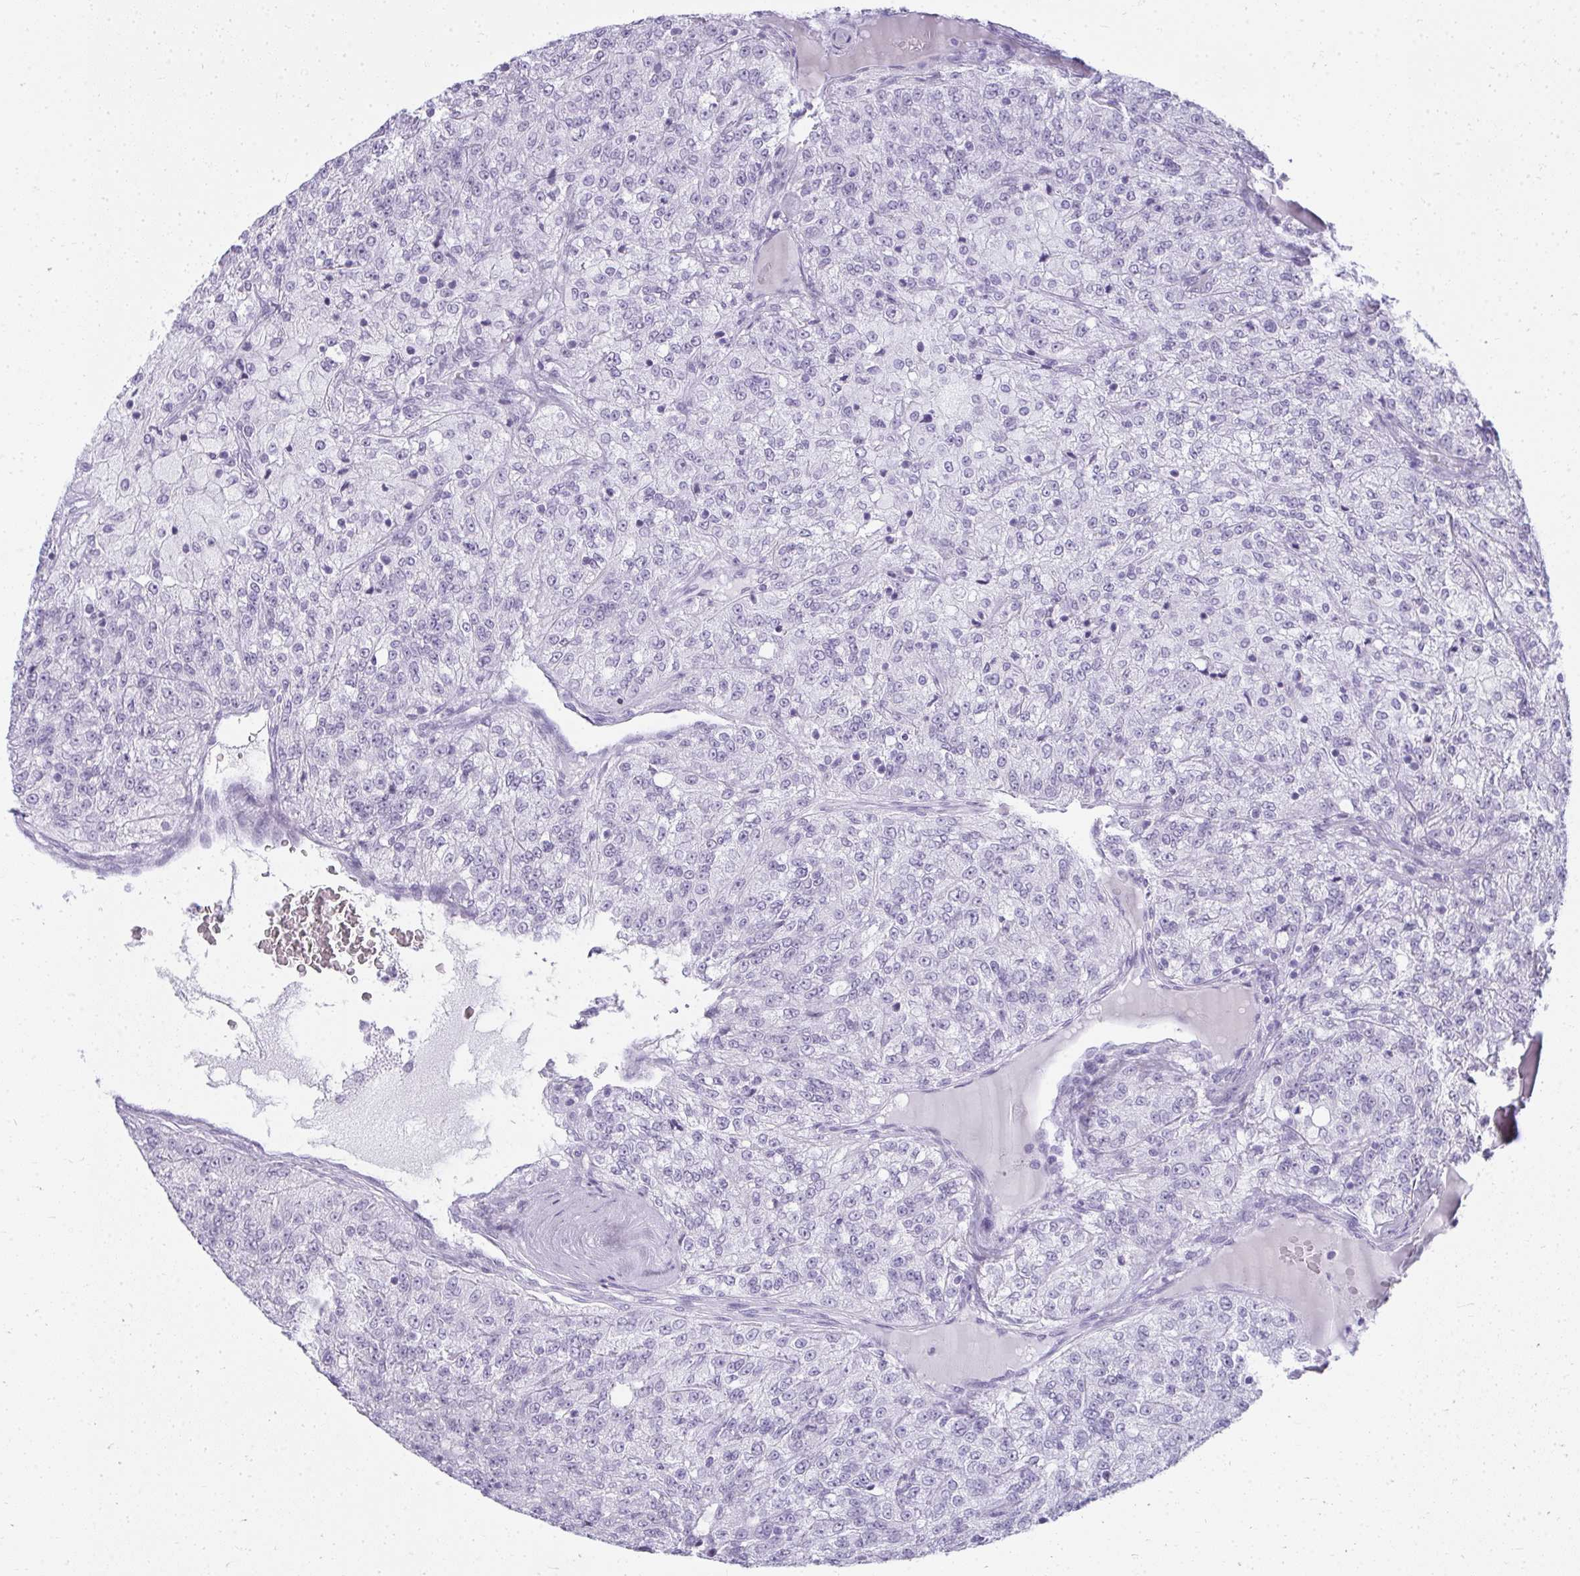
{"staining": {"intensity": "negative", "quantity": "none", "location": "none"}, "tissue": "renal cancer", "cell_type": "Tumor cells", "image_type": "cancer", "snomed": [{"axis": "morphology", "description": "Adenocarcinoma, NOS"}, {"axis": "topography", "description": "Kidney"}], "caption": "High magnification brightfield microscopy of renal cancer (adenocarcinoma) stained with DAB (brown) and counterstained with hematoxylin (blue): tumor cells show no significant expression.", "gene": "PLA2G1B", "patient": {"sex": "female", "age": 63}}